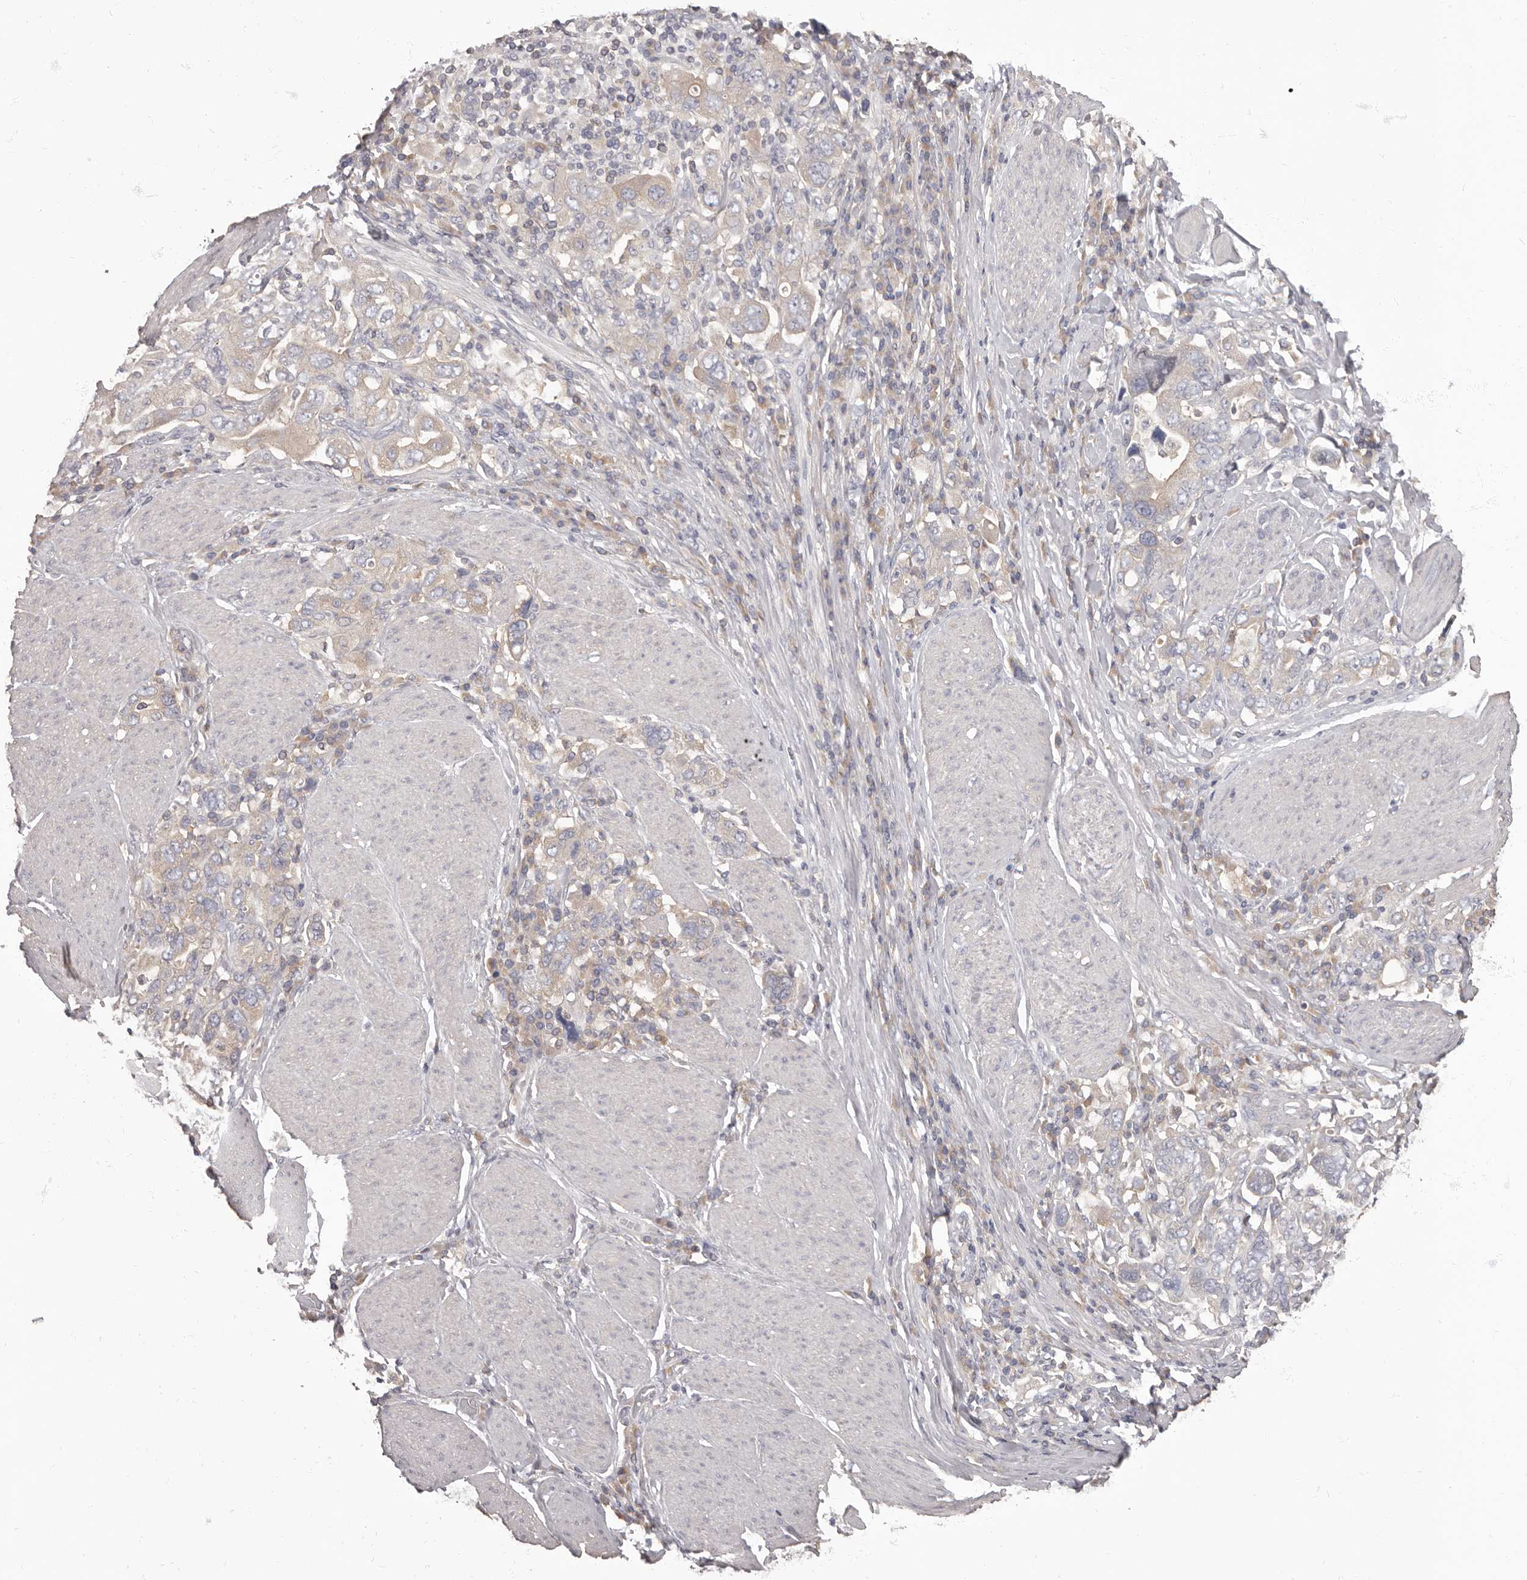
{"staining": {"intensity": "weak", "quantity": "<25%", "location": "cytoplasmic/membranous"}, "tissue": "stomach cancer", "cell_type": "Tumor cells", "image_type": "cancer", "snomed": [{"axis": "morphology", "description": "Adenocarcinoma, NOS"}, {"axis": "topography", "description": "Stomach, upper"}], "caption": "DAB (3,3'-diaminobenzidine) immunohistochemical staining of stomach cancer (adenocarcinoma) demonstrates no significant staining in tumor cells.", "gene": "APEH", "patient": {"sex": "male", "age": 62}}